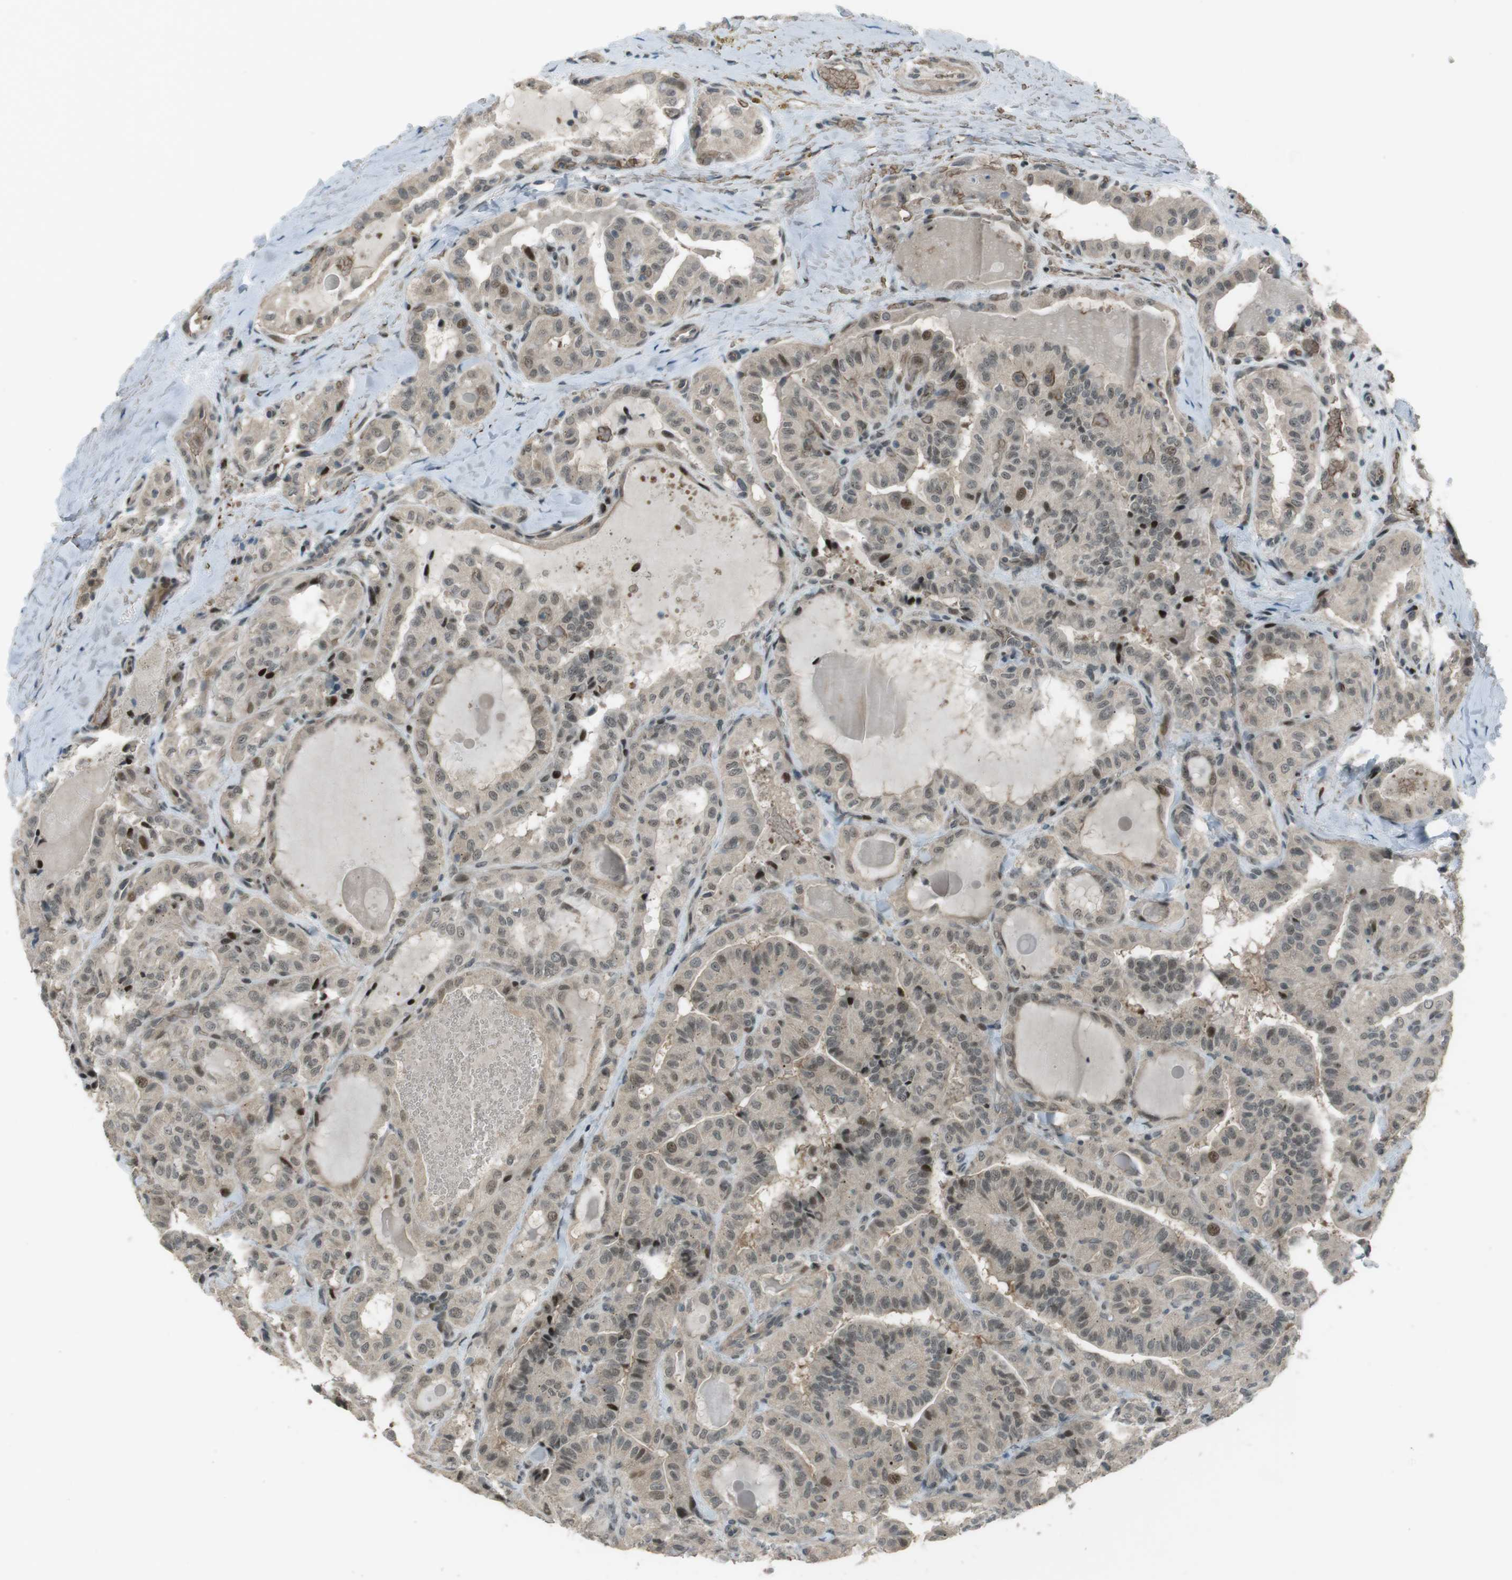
{"staining": {"intensity": "weak", "quantity": "25%-75%", "location": "cytoplasmic/membranous,nuclear"}, "tissue": "thyroid cancer", "cell_type": "Tumor cells", "image_type": "cancer", "snomed": [{"axis": "morphology", "description": "Papillary adenocarcinoma, NOS"}, {"axis": "topography", "description": "Thyroid gland"}], "caption": "IHC (DAB) staining of human papillary adenocarcinoma (thyroid) shows weak cytoplasmic/membranous and nuclear protein staining in about 25%-75% of tumor cells.", "gene": "SLITRK5", "patient": {"sex": "male", "age": 77}}